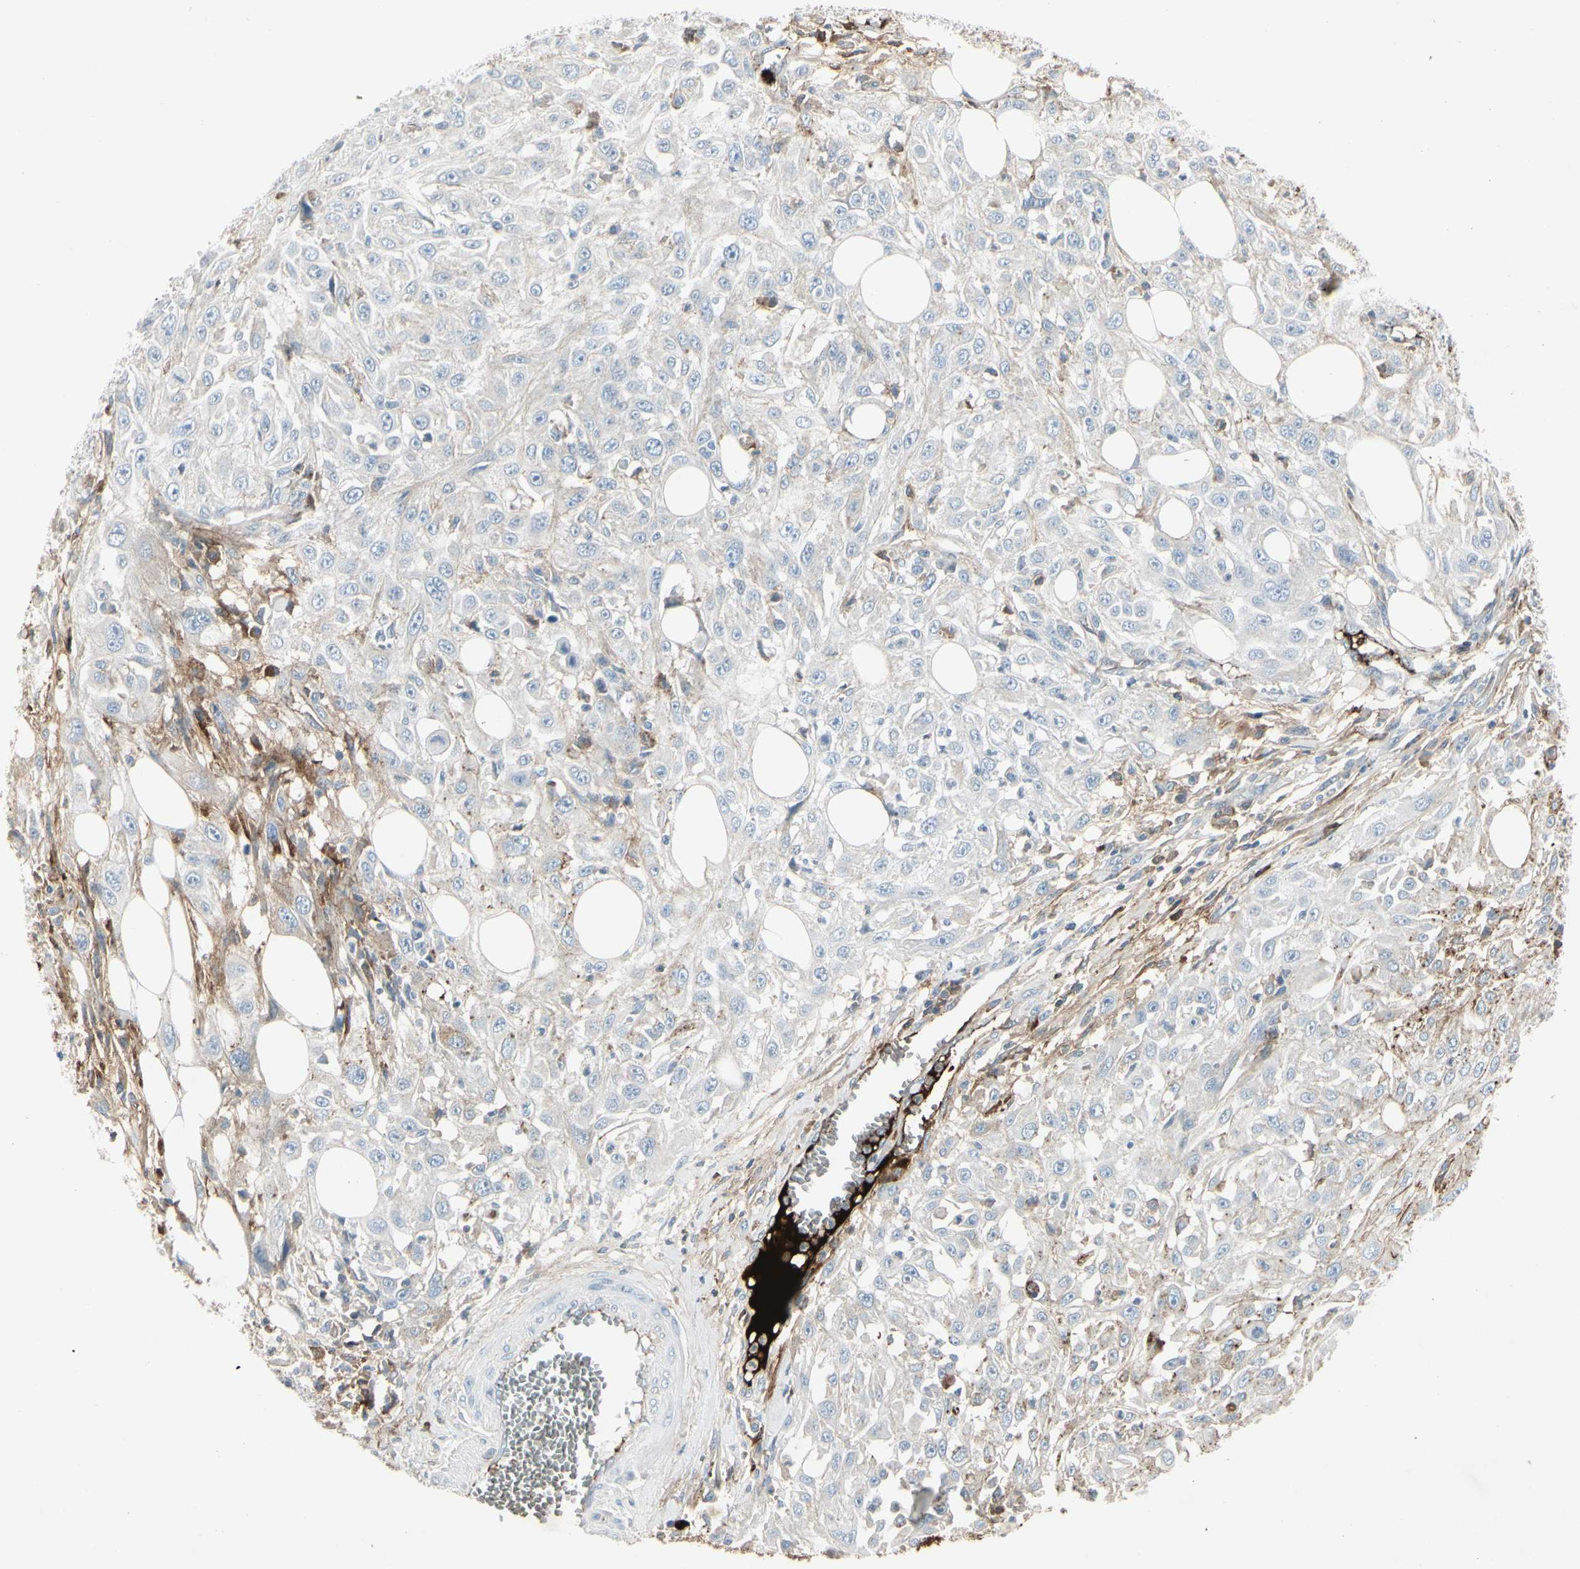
{"staining": {"intensity": "moderate", "quantity": "<25%", "location": "cytoplasmic/membranous"}, "tissue": "skin cancer", "cell_type": "Tumor cells", "image_type": "cancer", "snomed": [{"axis": "morphology", "description": "Squamous cell carcinoma, NOS"}, {"axis": "topography", "description": "Skin"}], "caption": "A low amount of moderate cytoplasmic/membranous expression is identified in approximately <25% of tumor cells in skin squamous cell carcinoma tissue.", "gene": "IGHM", "patient": {"sex": "male", "age": 75}}